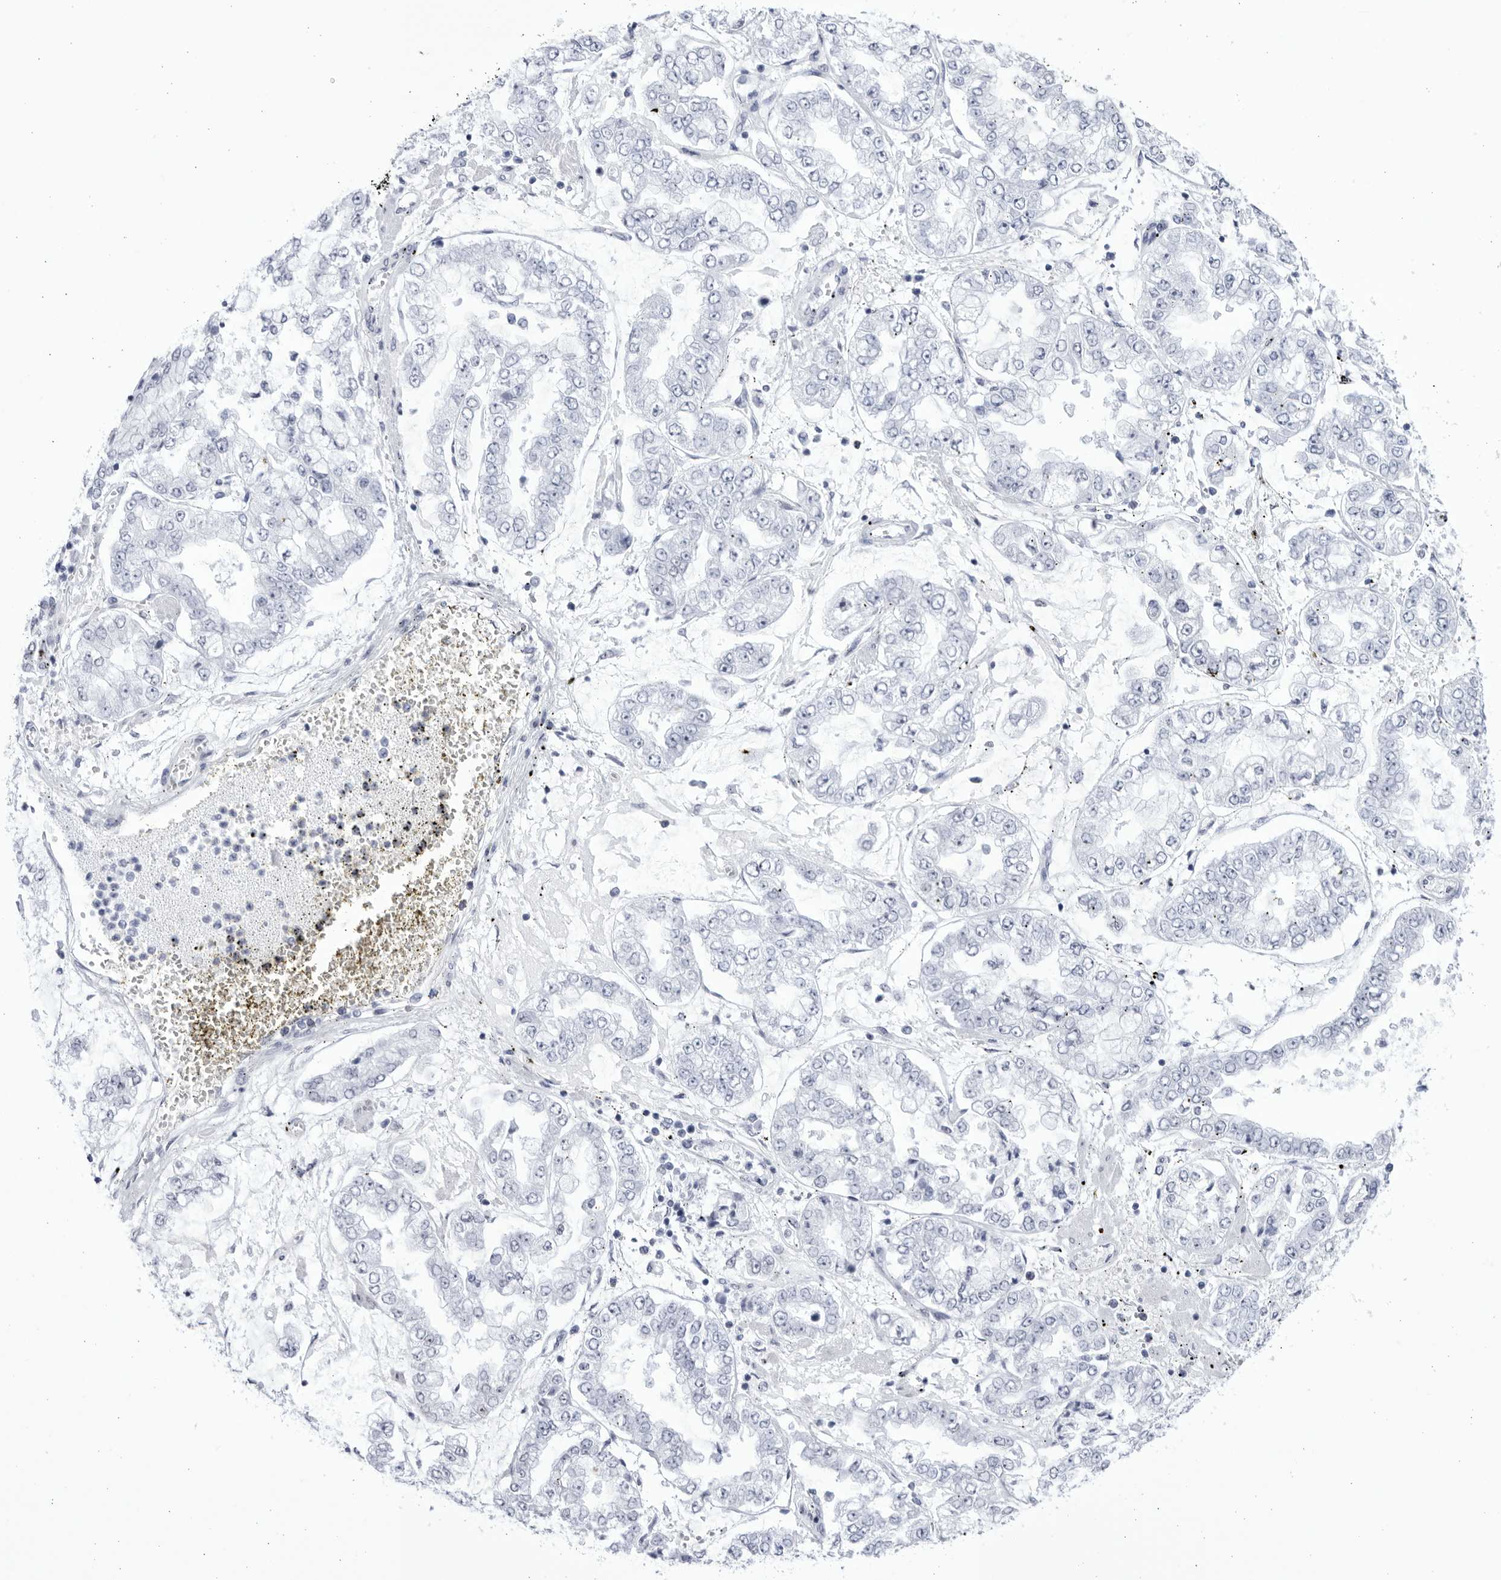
{"staining": {"intensity": "negative", "quantity": "none", "location": "none"}, "tissue": "stomach cancer", "cell_type": "Tumor cells", "image_type": "cancer", "snomed": [{"axis": "morphology", "description": "Adenocarcinoma, NOS"}, {"axis": "topography", "description": "Stomach"}], "caption": "Stomach cancer was stained to show a protein in brown. There is no significant staining in tumor cells.", "gene": "CCDC181", "patient": {"sex": "male", "age": 76}}